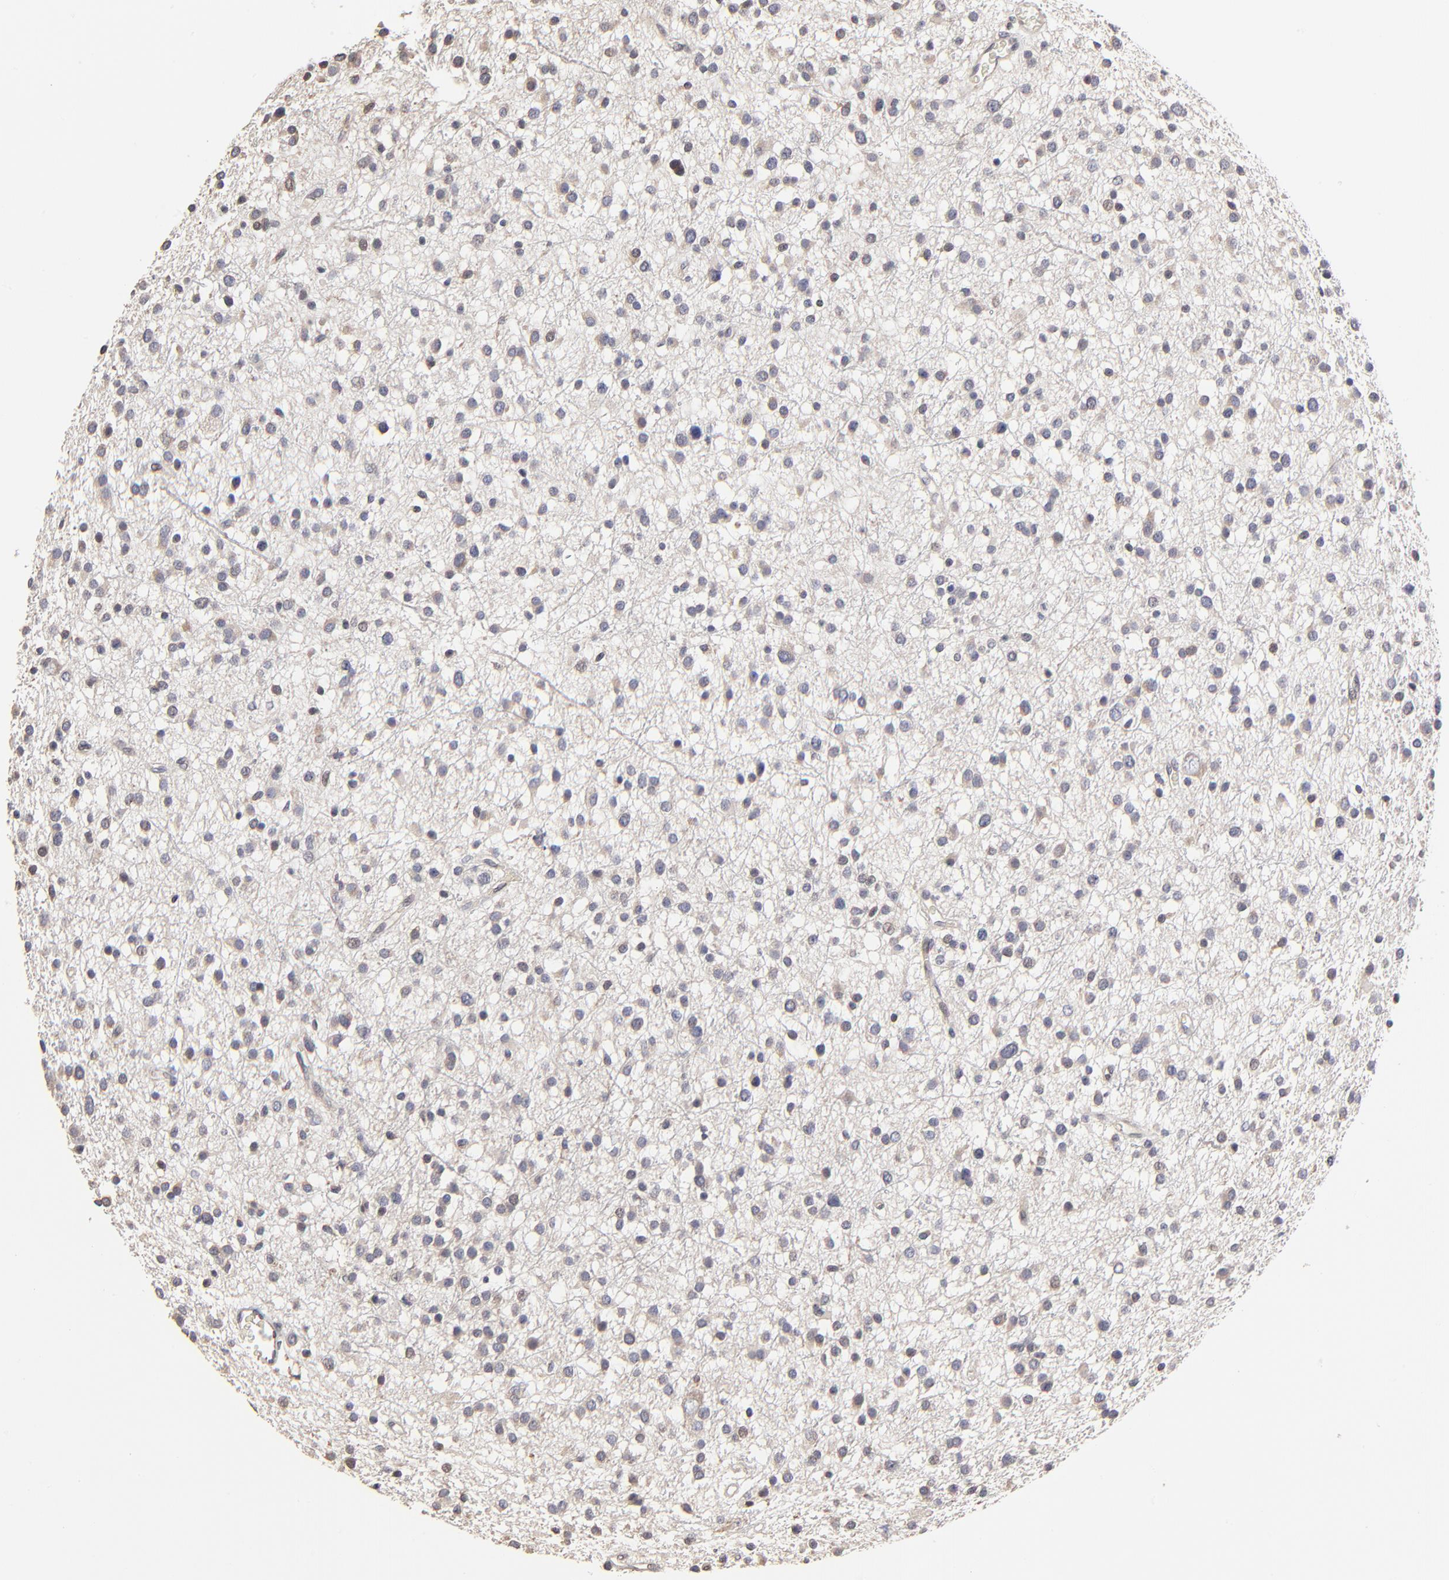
{"staining": {"intensity": "weak", "quantity": "<25%", "location": "cytoplasmic/membranous"}, "tissue": "glioma", "cell_type": "Tumor cells", "image_type": "cancer", "snomed": [{"axis": "morphology", "description": "Glioma, malignant, Low grade"}, {"axis": "topography", "description": "Brain"}], "caption": "This is an IHC histopathology image of human glioma. There is no staining in tumor cells.", "gene": "ELP2", "patient": {"sex": "female", "age": 36}}